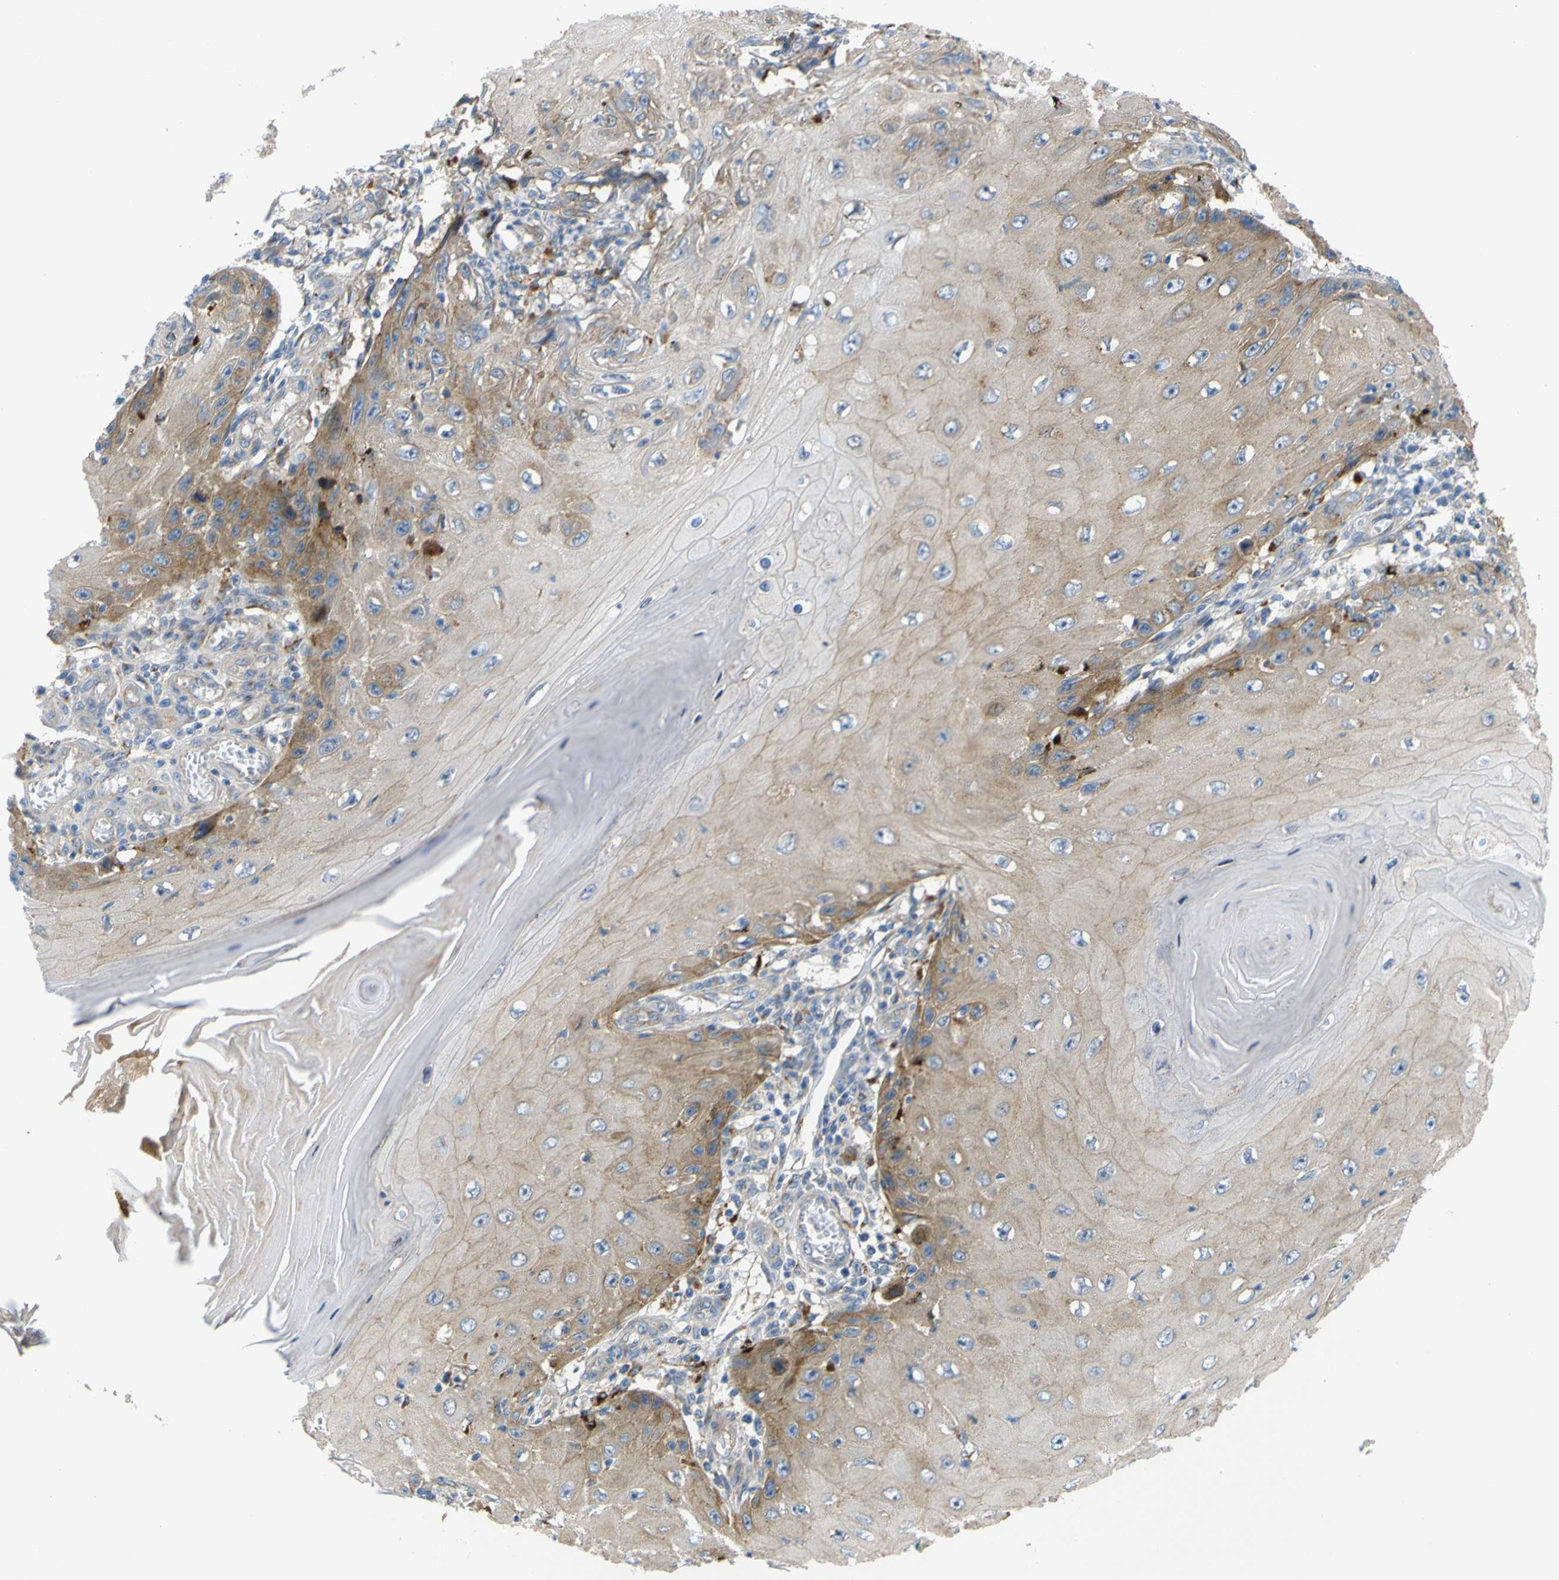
{"staining": {"intensity": "moderate", "quantity": ">75%", "location": "cytoplasmic/membranous"}, "tissue": "skin cancer", "cell_type": "Tumor cells", "image_type": "cancer", "snomed": [{"axis": "morphology", "description": "Squamous cell carcinoma, NOS"}, {"axis": "topography", "description": "Skin"}], "caption": "Moderate cytoplasmic/membranous positivity for a protein is present in about >75% of tumor cells of squamous cell carcinoma (skin) using IHC.", "gene": "SYPL1", "patient": {"sex": "female", "age": 73}}